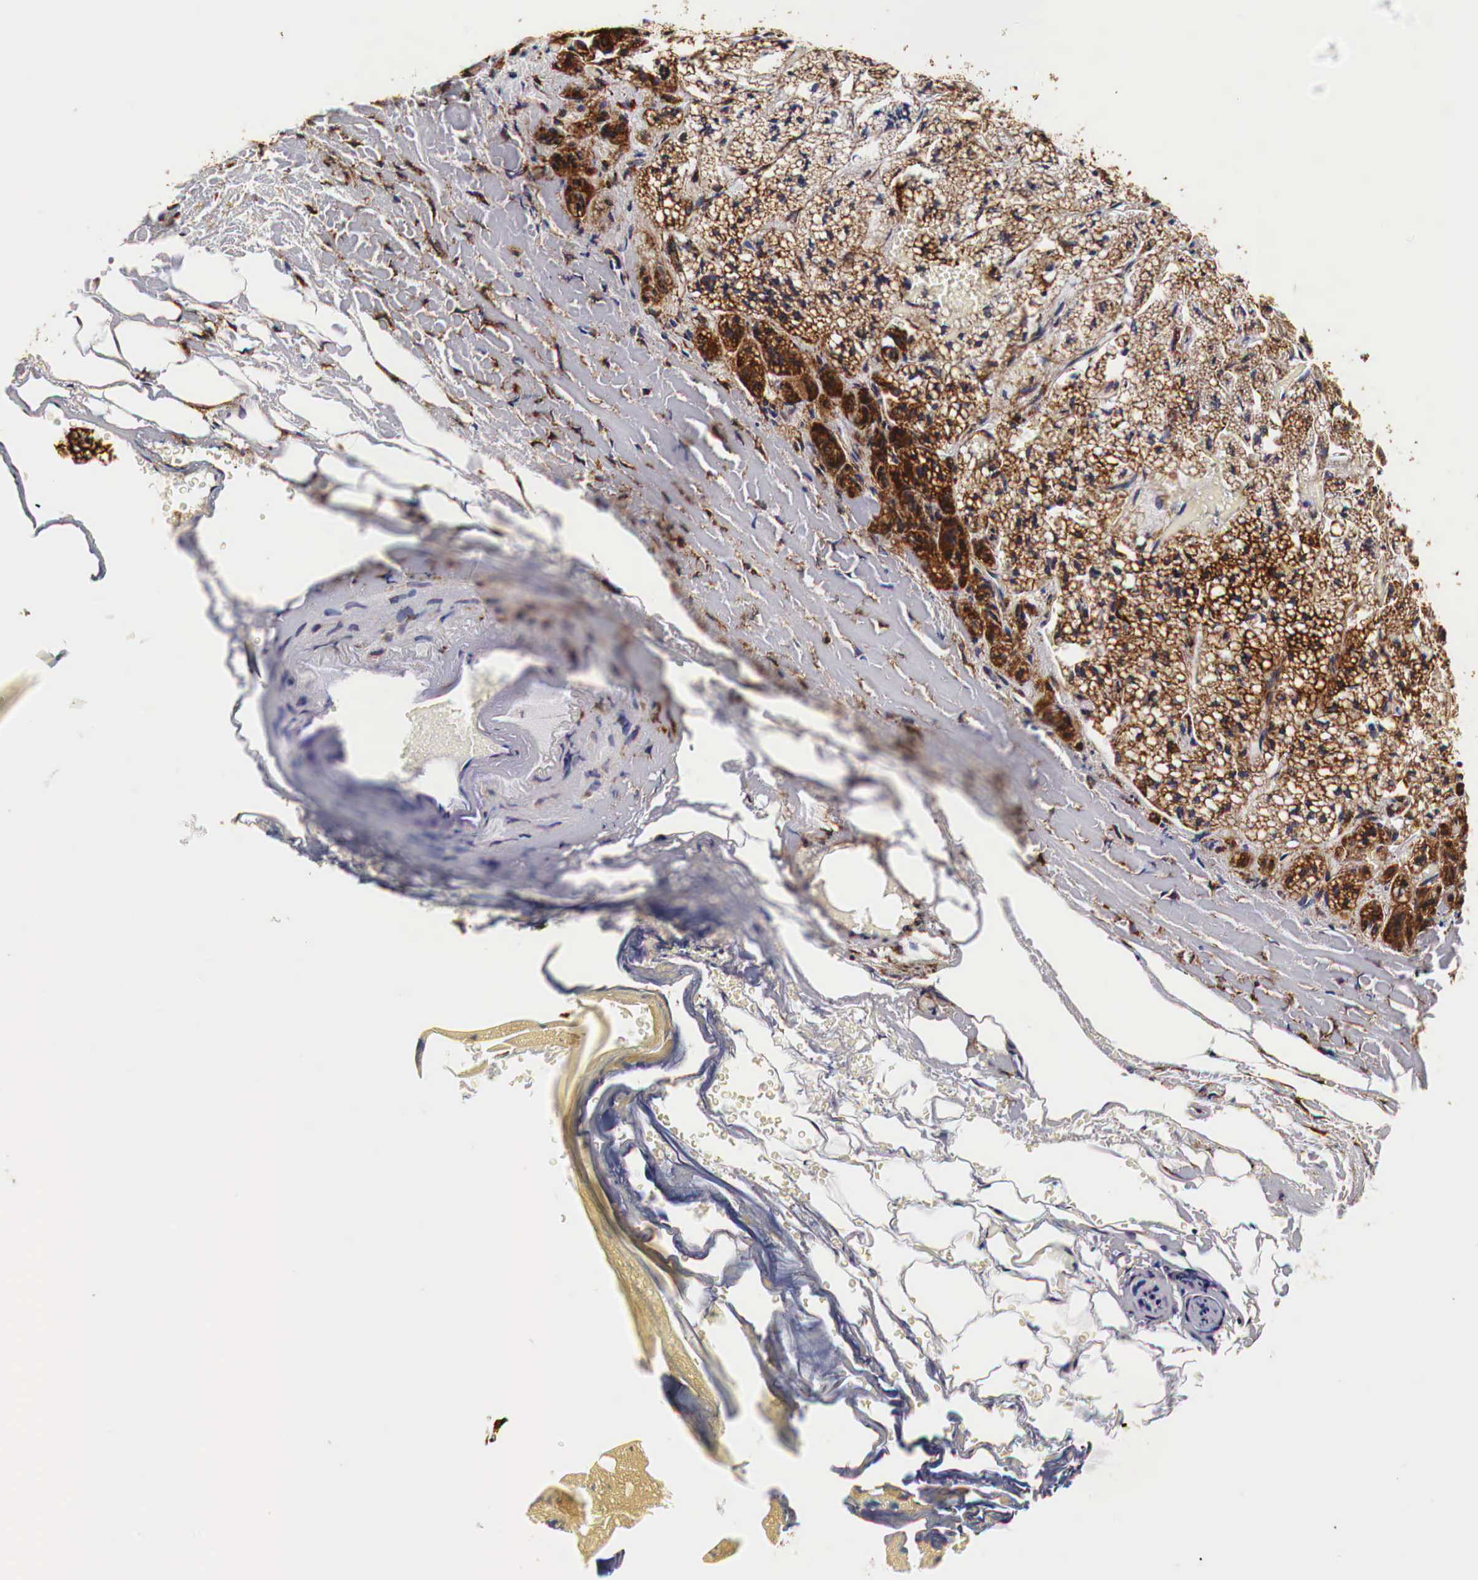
{"staining": {"intensity": "strong", "quantity": ">75%", "location": "cytoplasmic/membranous"}, "tissue": "adrenal gland", "cell_type": "Glandular cells", "image_type": "normal", "snomed": [{"axis": "morphology", "description": "Normal tissue, NOS"}, {"axis": "topography", "description": "Adrenal gland"}], "caption": "Immunohistochemistry (IHC) micrograph of benign adrenal gland: human adrenal gland stained using immunohistochemistry reveals high levels of strong protein expression localized specifically in the cytoplasmic/membranous of glandular cells, appearing as a cytoplasmic/membranous brown color.", "gene": "CKAP4", "patient": {"sex": "male", "age": 53}}